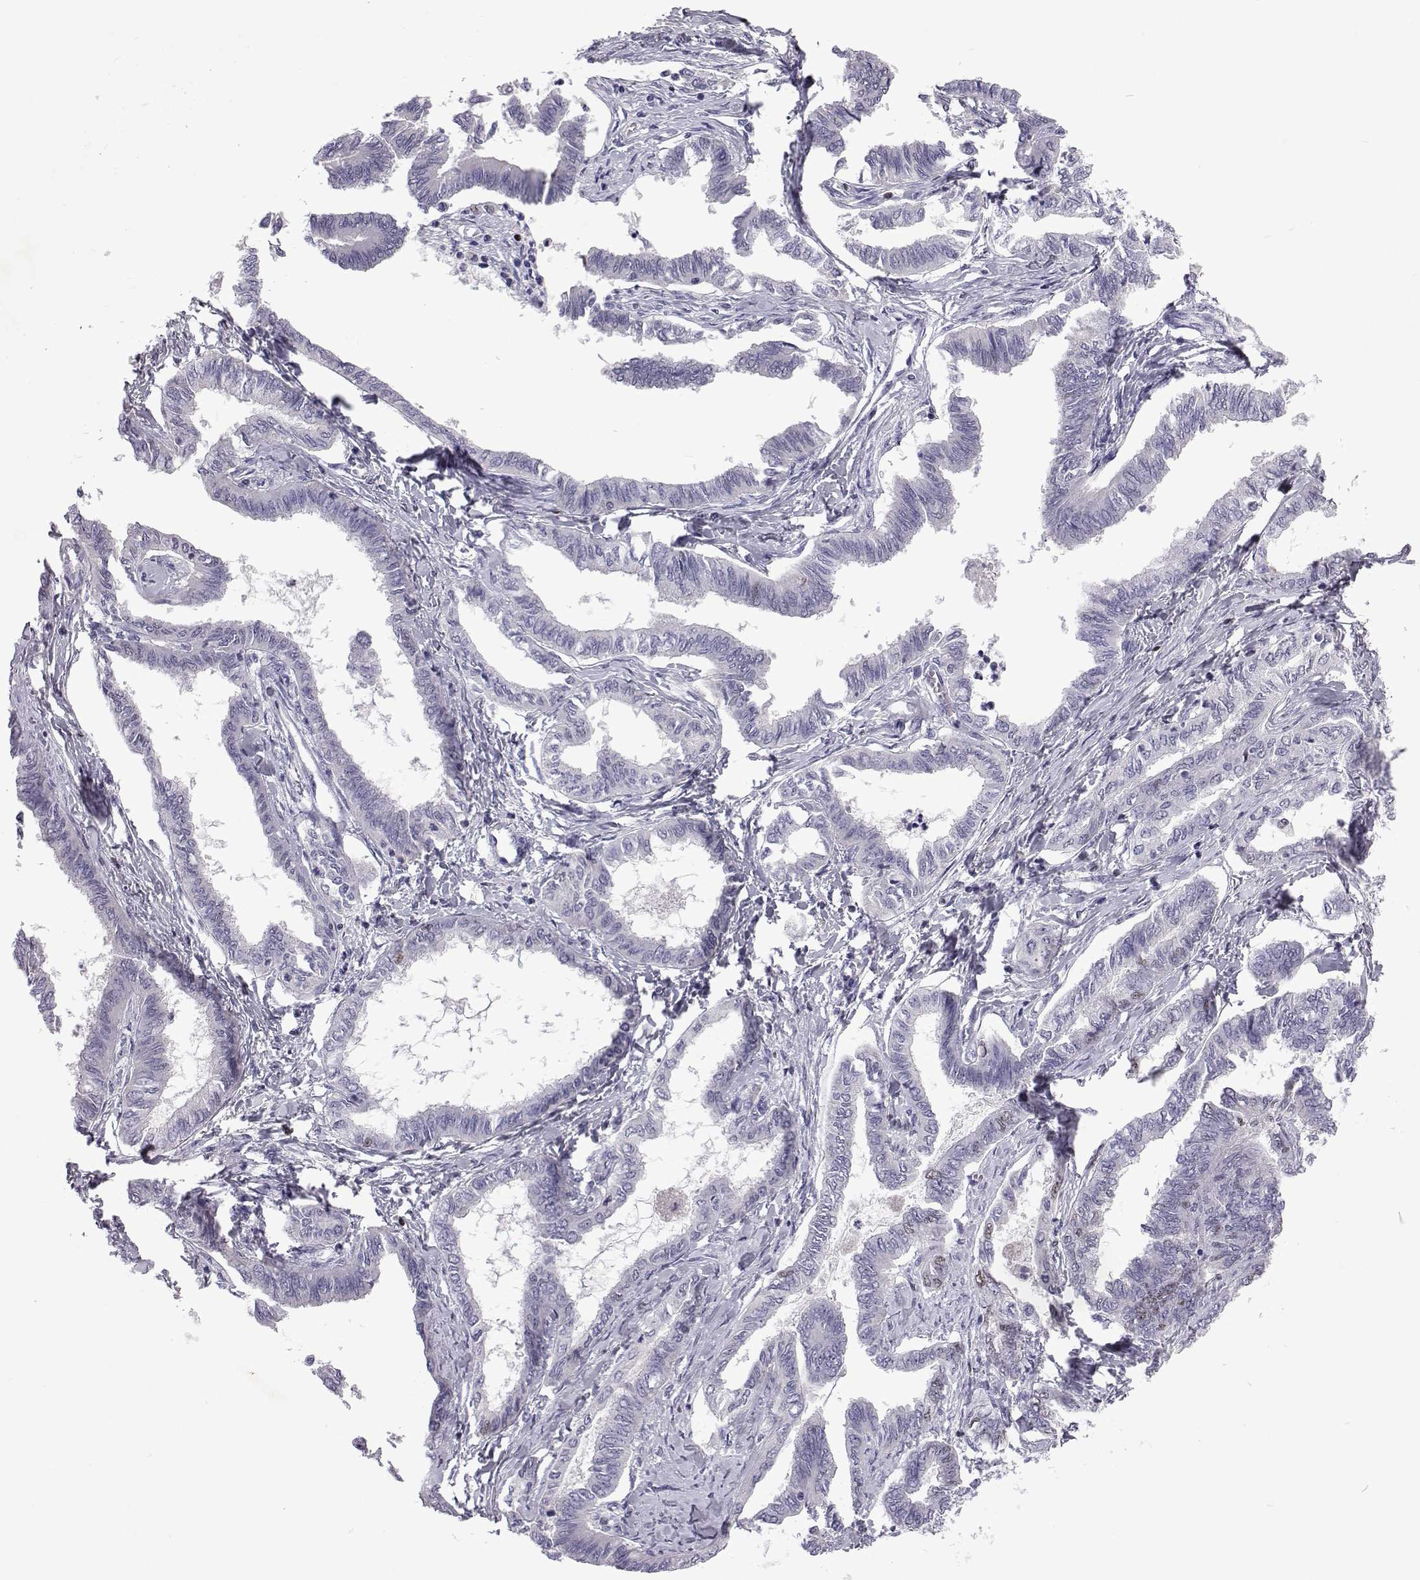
{"staining": {"intensity": "negative", "quantity": "none", "location": "none"}, "tissue": "ovarian cancer", "cell_type": "Tumor cells", "image_type": "cancer", "snomed": [{"axis": "morphology", "description": "Carcinoma, endometroid"}, {"axis": "topography", "description": "Ovary"}], "caption": "This is an immunohistochemistry (IHC) micrograph of human endometroid carcinoma (ovarian). There is no expression in tumor cells.", "gene": "TCF15", "patient": {"sex": "female", "age": 70}}